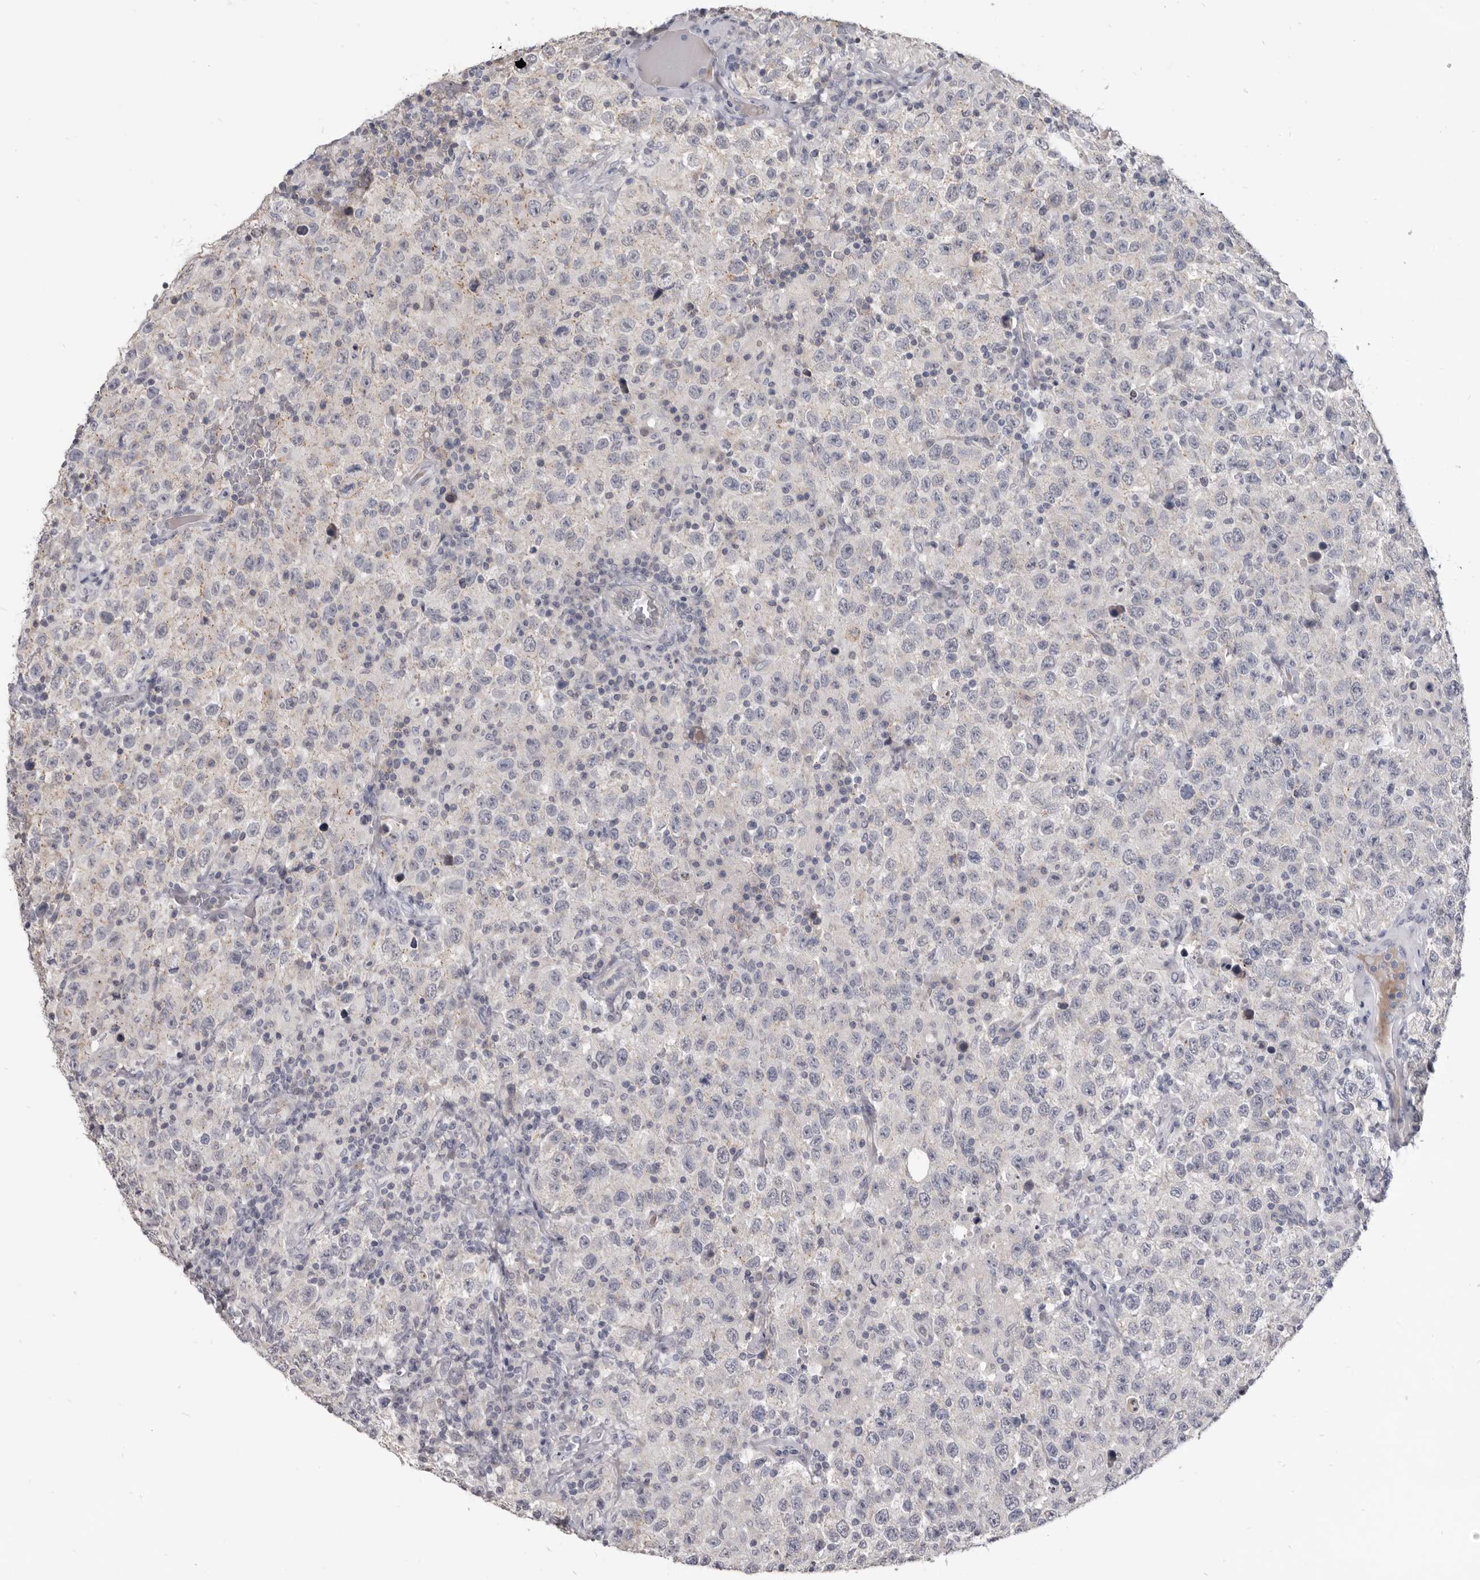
{"staining": {"intensity": "negative", "quantity": "none", "location": "none"}, "tissue": "testis cancer", "cell_type": "Tumor cells", "image_type": "cancer", "snomed": [{"axis": "morphology", "description": "Seminoma, NOS"}, {"axis": "topography", "description": "Testis"}], "caption": "Micrograph shows no protein staining in tumor cells of testis seminoma tissue. (DAB (3,3'-diaminobenzidine) IHC with hematoxylin counter stain).", "gene": "CGN", "patient": {"sex": "male", "age": 41}}